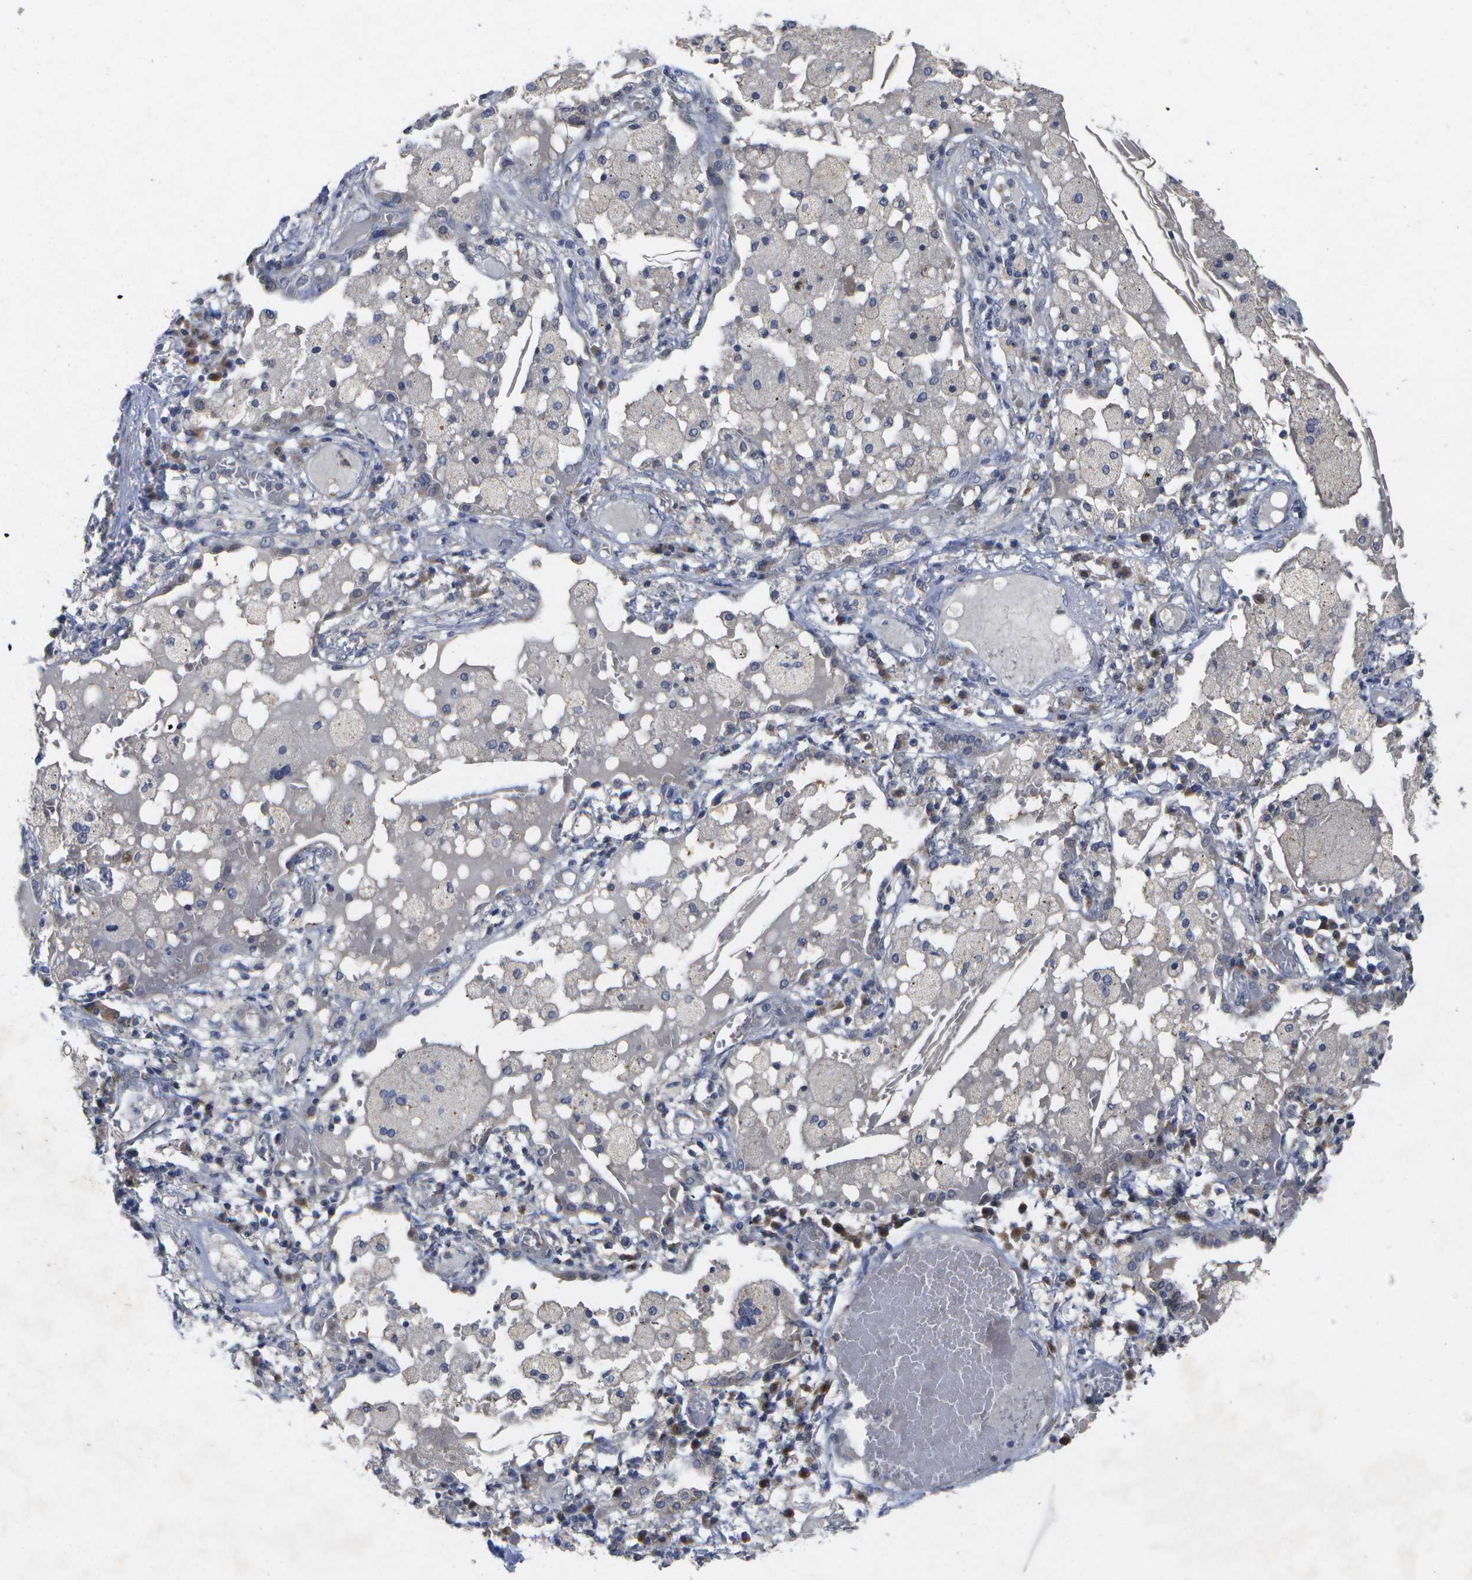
{"staining": {"intensity": "negative", "quantity": "none", "location": "none"}, "tissue": "lung cancer", "cell_type": "Tumor cells", "image_type": "cancer", "snomed": [{"axis": "morphology", "description": "Squamous cell carcinoma, NOS"}, {"axis": "topography", "description": "Lung"}], "caption": "IHC histopathology image of human lung squamous cell carcinoma stained for a protein (brown), which exhibits no staining in tumor cells. (DAB IHC with hematoxylin counter stain).", "gene": "KDELR1", "patient": {"sex": "male", "age": 71}}